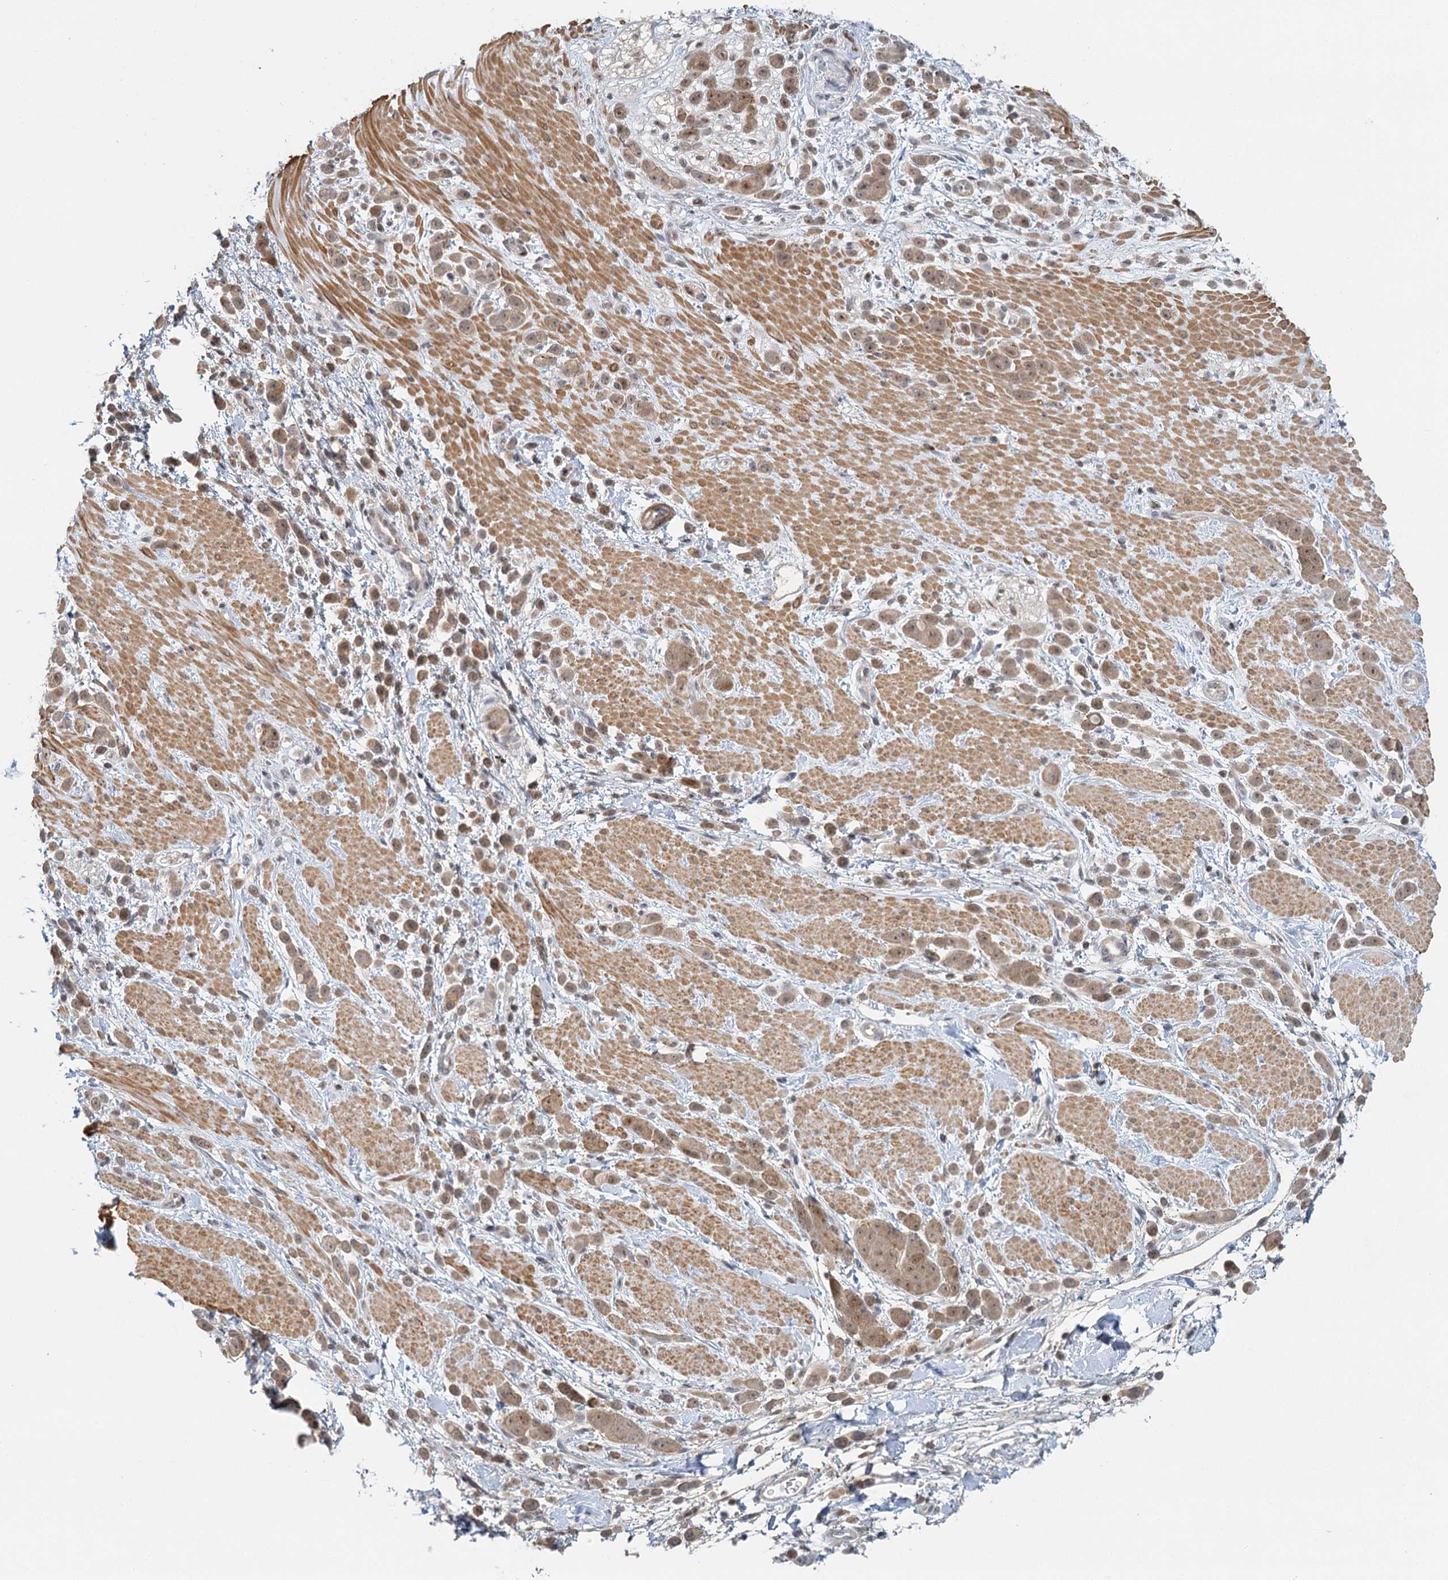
{"staining": {"intensity": "moderate", "quantity": ">75%", "location": "cytoplasmic/membranous,nuclear"}, "tissue": "pancreatic cancer", "cell_type": "Tumor cells", "image_type": "cancer", "snomed": [{"axis": "morphology", "description": "Normal tissue, NOS"}, {"axis": "morphology", "description": "Adenocarcinoma, NOS"}, {"axis": "topography", "description": "Pancreas"}], "caption": "Adenocarcinoma (pancreatic) was stained to show a protein in brown. There is medium levels of moderate cytoplasmic/membranous and nuclear staining in about >75% of tumor cells. (IHC, brightfield microscopy, high magnification).", "gene": "GPATCH11", "patient": {"sex": "female", "age": 64}}